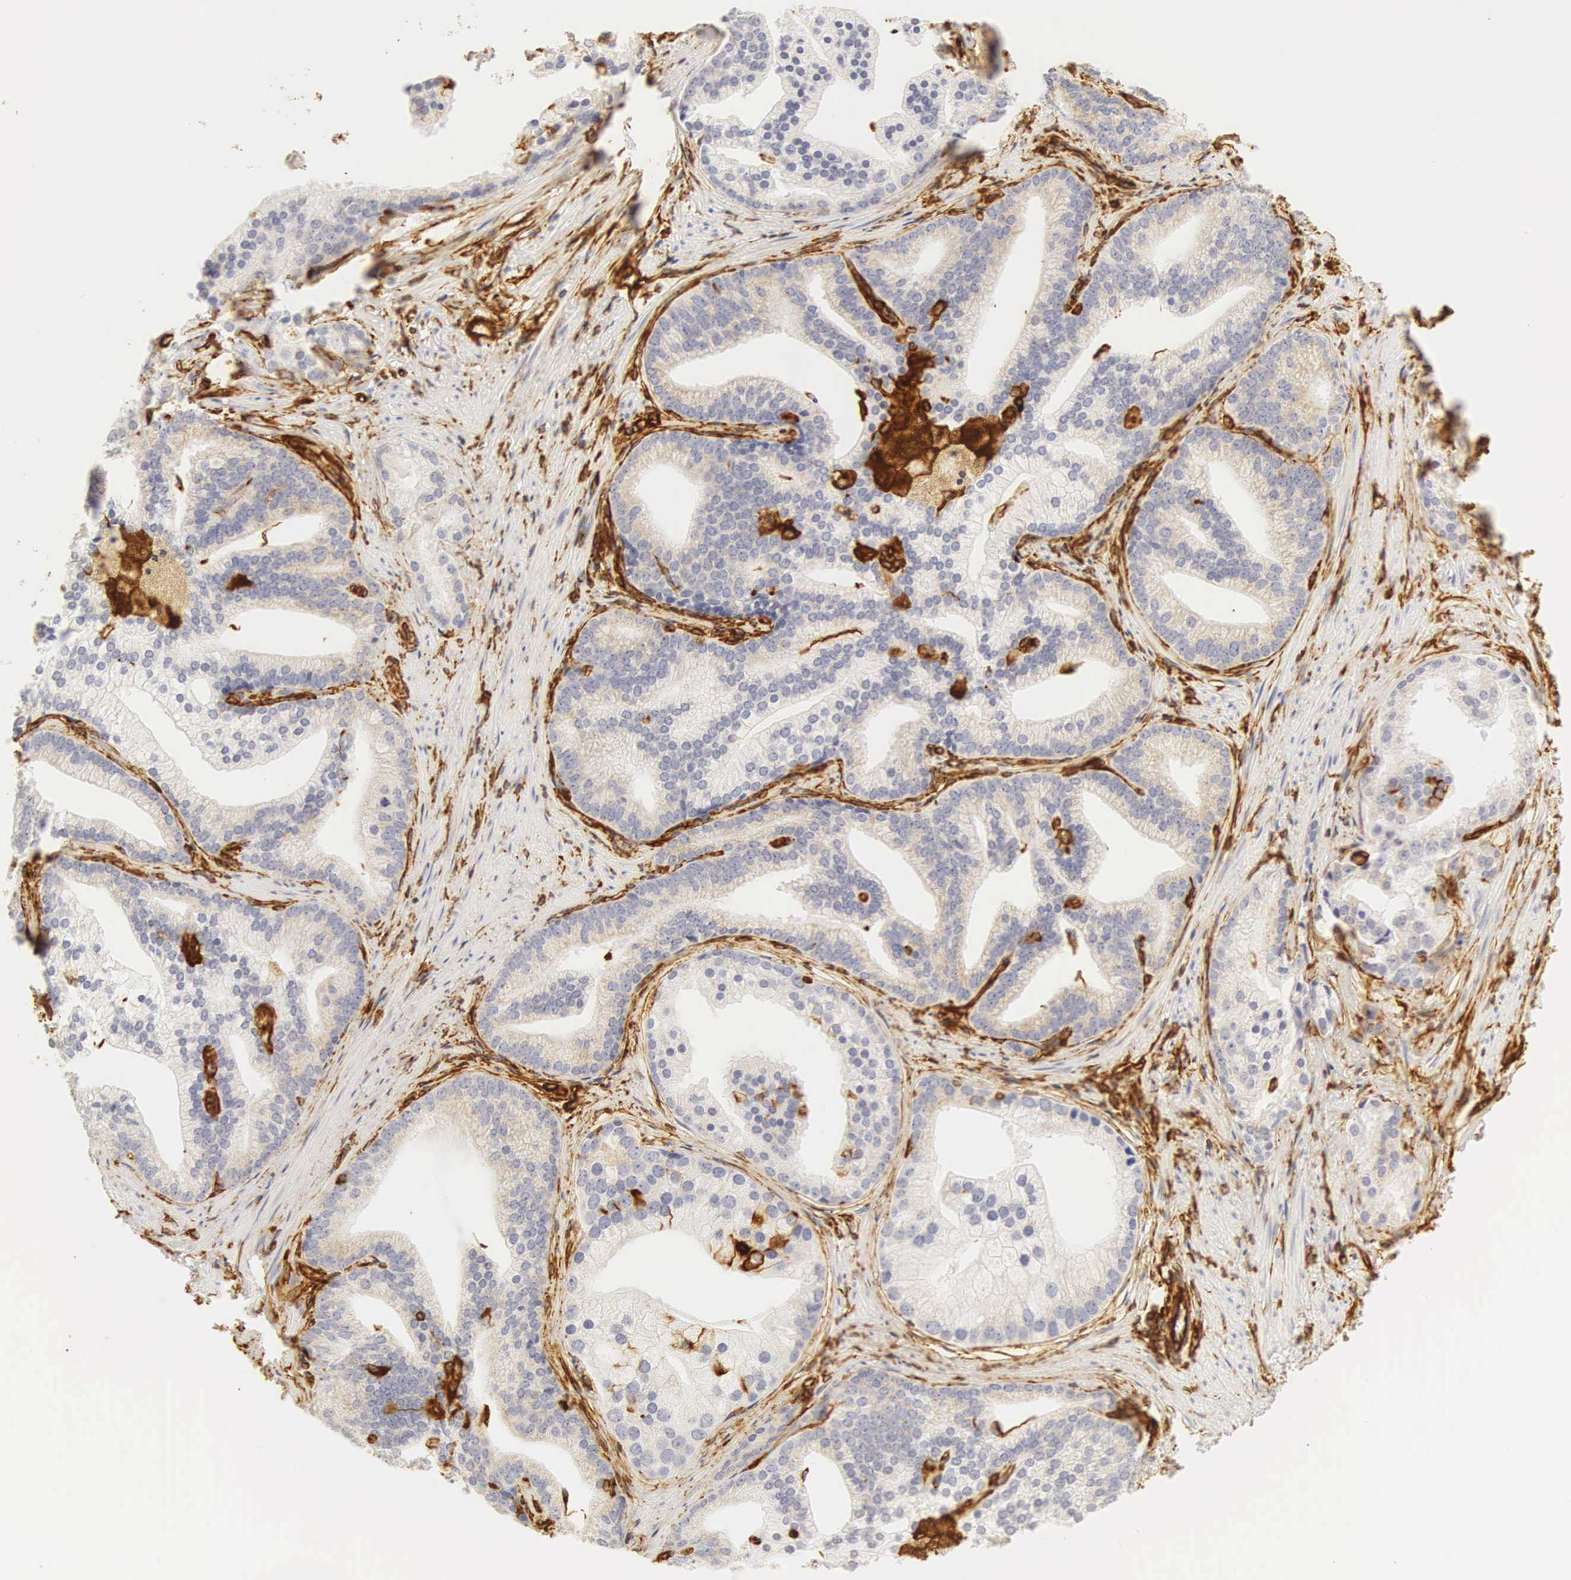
{"staining": {"intensity": "negative", "quantity": "none", "location": "none"}, "tissue": "prostate cancer", "cell_type": "Tumor cells", "image_type": "cancer", "snomed": [{"axis": "morphology", "description": "Adenocarcinoma, Low grade"}, {"axis": "topography", "description": "Prostate"}], "caption": "This is an immunohistochemistry image of prostate adenocarcinoma (low-grade). There is no expression in tumor cells.", "gene": "VIM", "patient": {"sex": "male", "age": 71}}